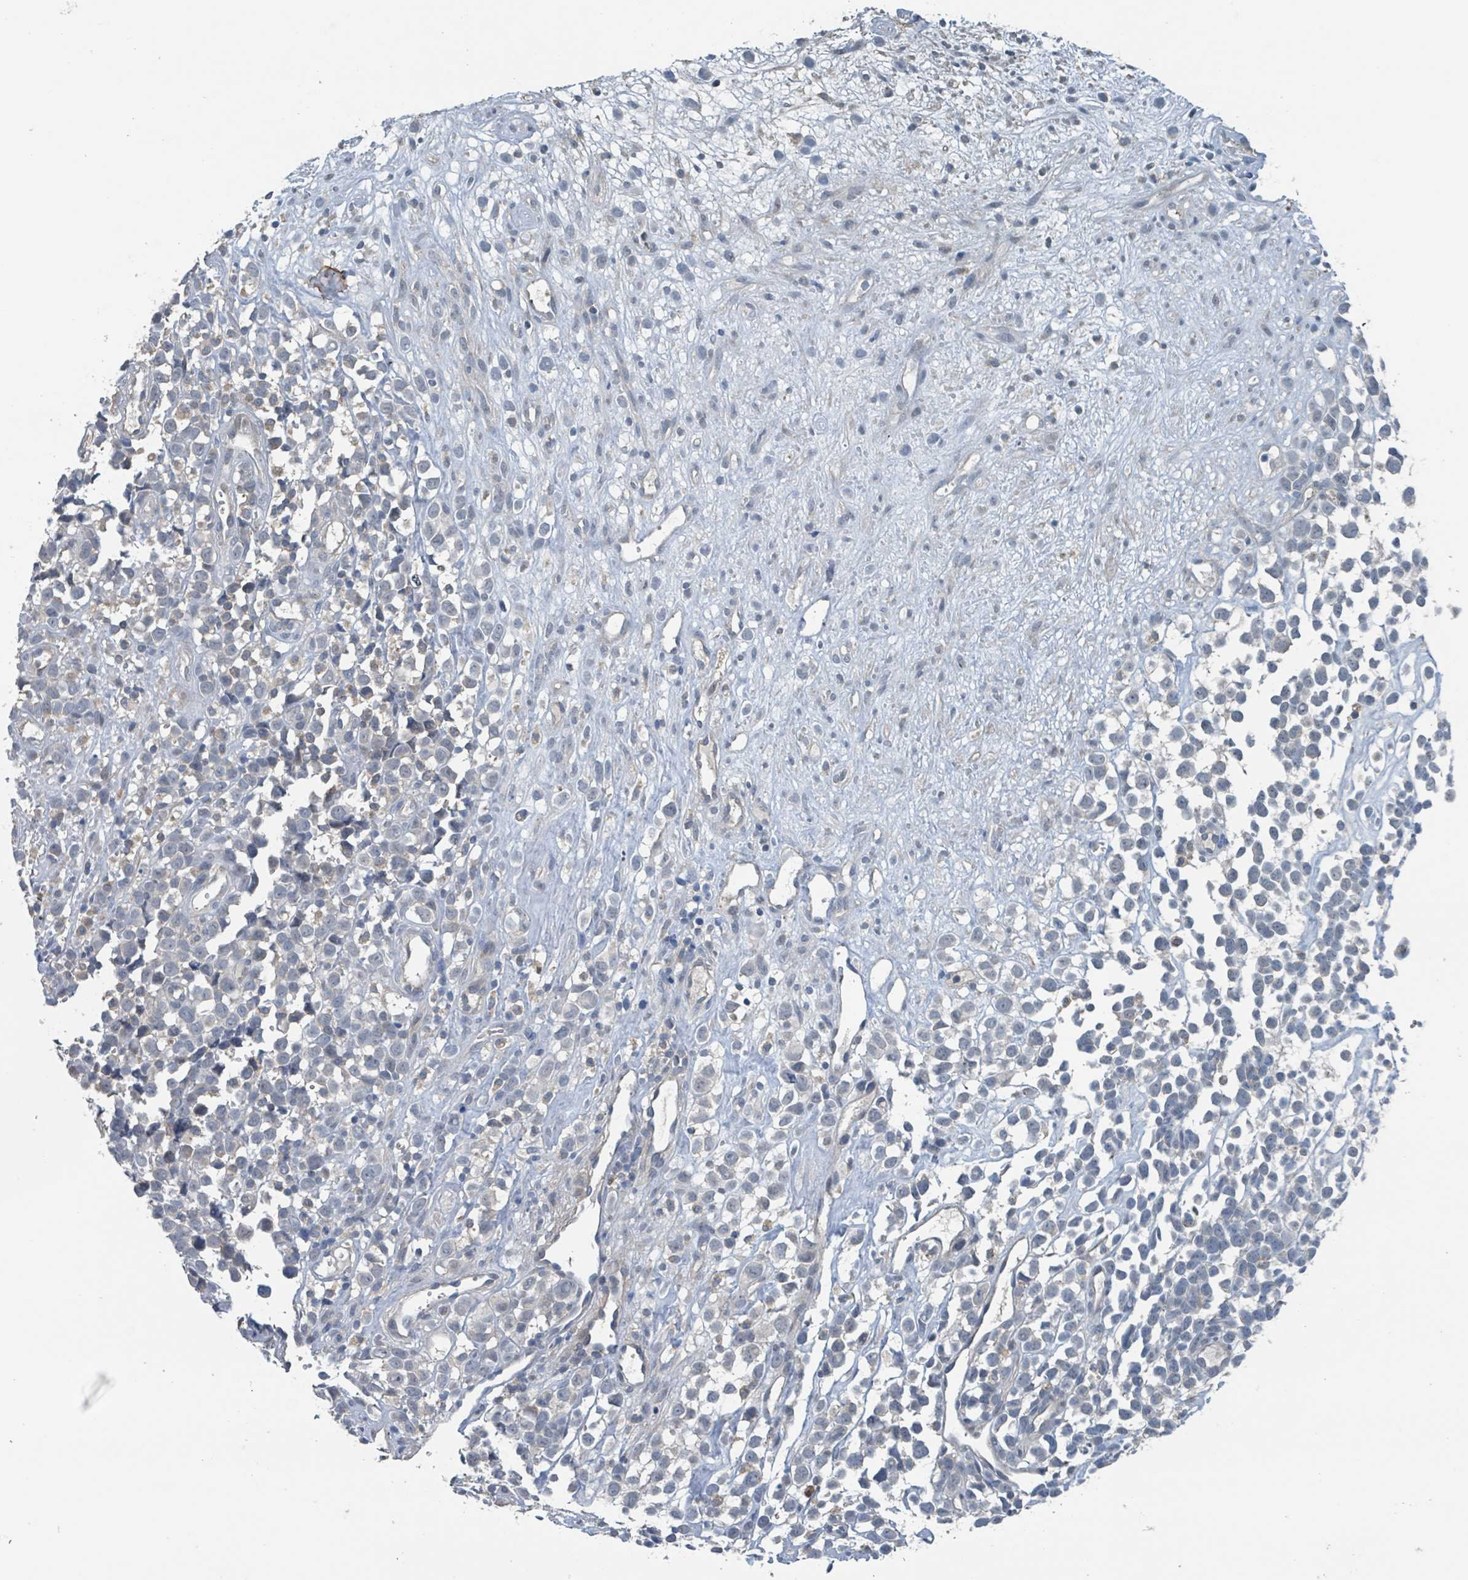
{"staining": {"intensity": "negative", "quantity": "none", "location": "none"}, "tissue": "melanoma", "cell_type": "Tumor cells", "image_type": "cancer", "snomed": [{"axis": "morphology", "description": "Malignant melanoma, NOS"}, {"axis": "topography", "description": "Nose, NOS"}], "caption": "The immunohistochemistry photomicrograph has no significant expression in tumor cells of melanoma tissue.", "gene": "ACBD4", "patient": {"sex": "female", "age": 48}}